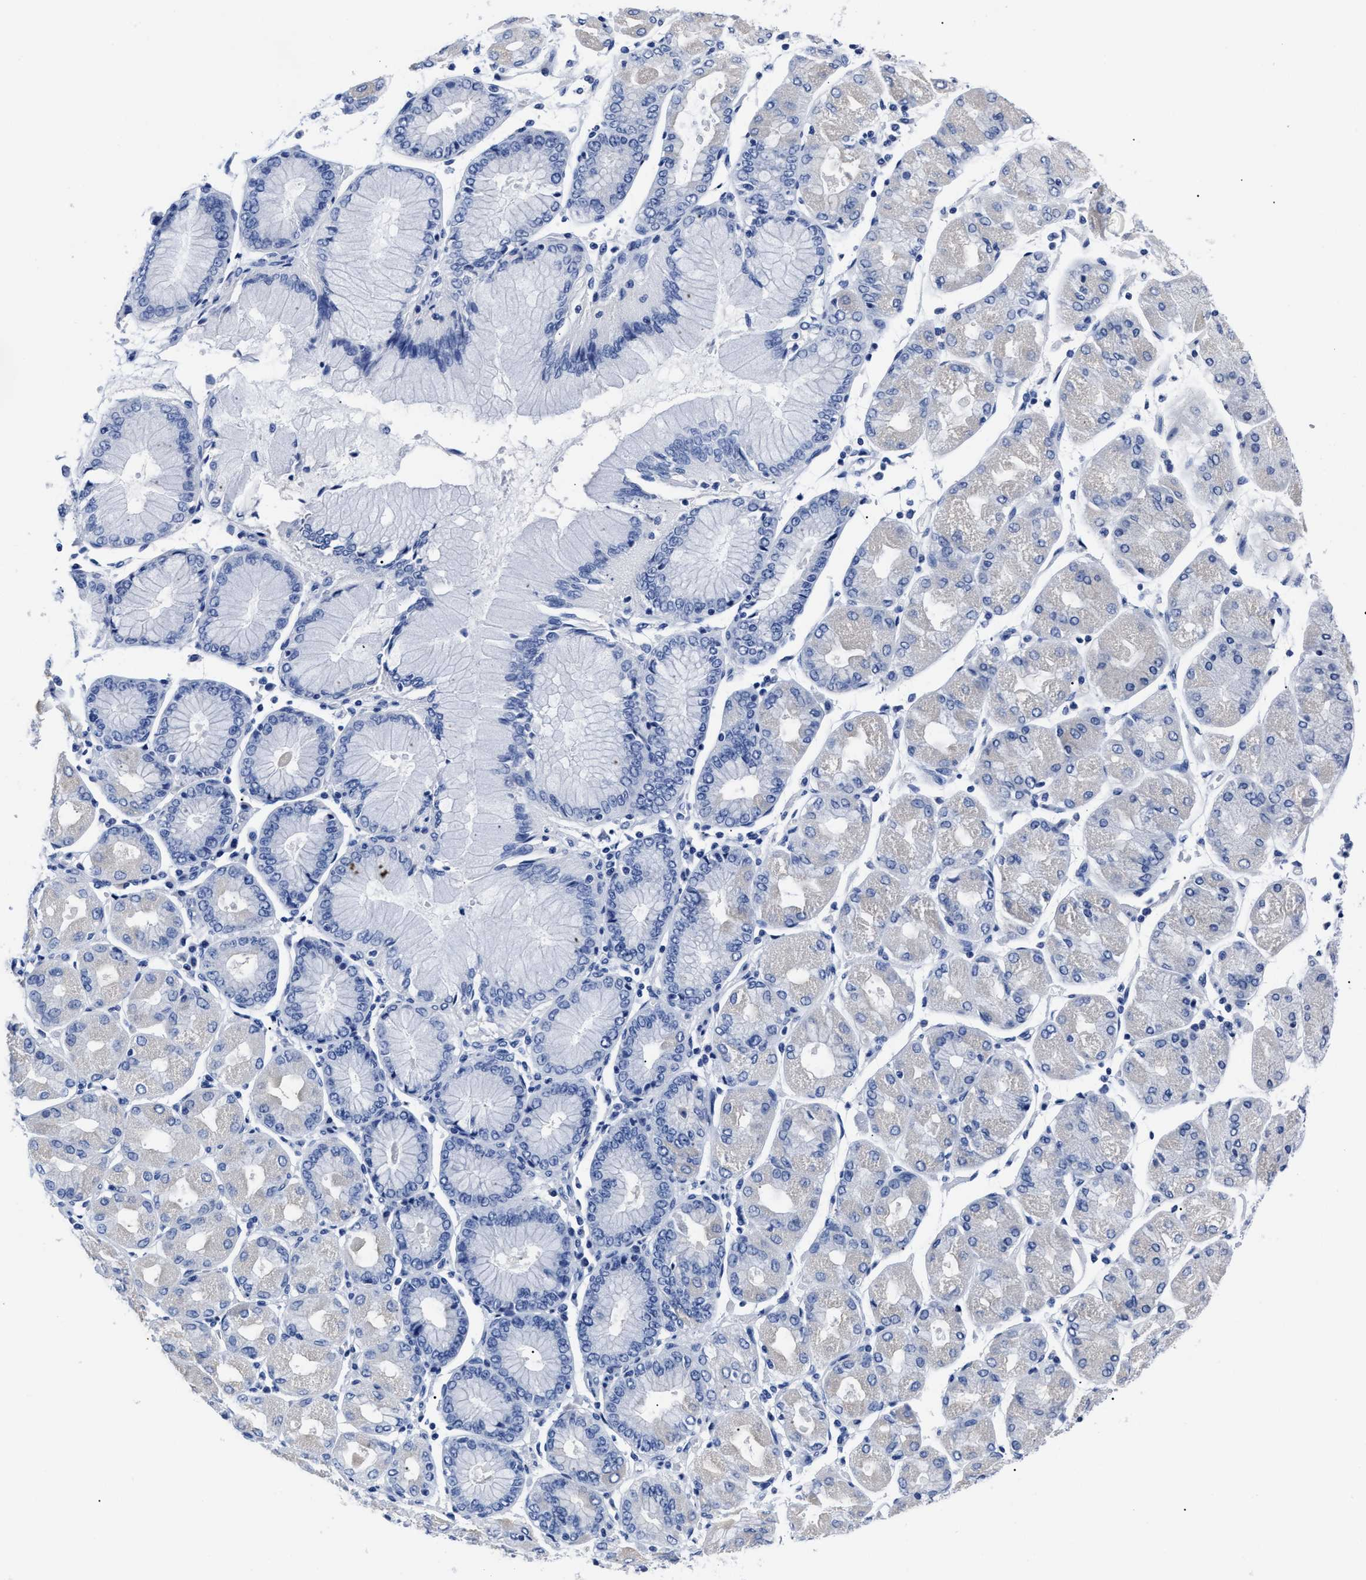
{"staining": {"intensity": "negative", "quantity": "none", "location": "none"}, "tissue": "stomach cancer", "cell_type": "Tumor cells", "image_type": "cancer", "snomed": [{"axis": "morphology", "description": "Normal tissue, NOS"}, {"axis": "morphology", "description": "Adenocarcinoma, NOS"}, {"axis": "topography", "description": "Stomach, upper"}, {"axis": "topography", "description": "Stomach"}], "caption": "This micrograph is of adenocarcinoma (stomach) stained with immunohistochemistry (IHC) to label a protein in brown with the nuclei are counter-stained blue. There is no positivity in tumor cells. (DAB IHC with hematoxylin counter stain).", "gene": "ALPG", "patient": {"sex": "male", "age": 59}}